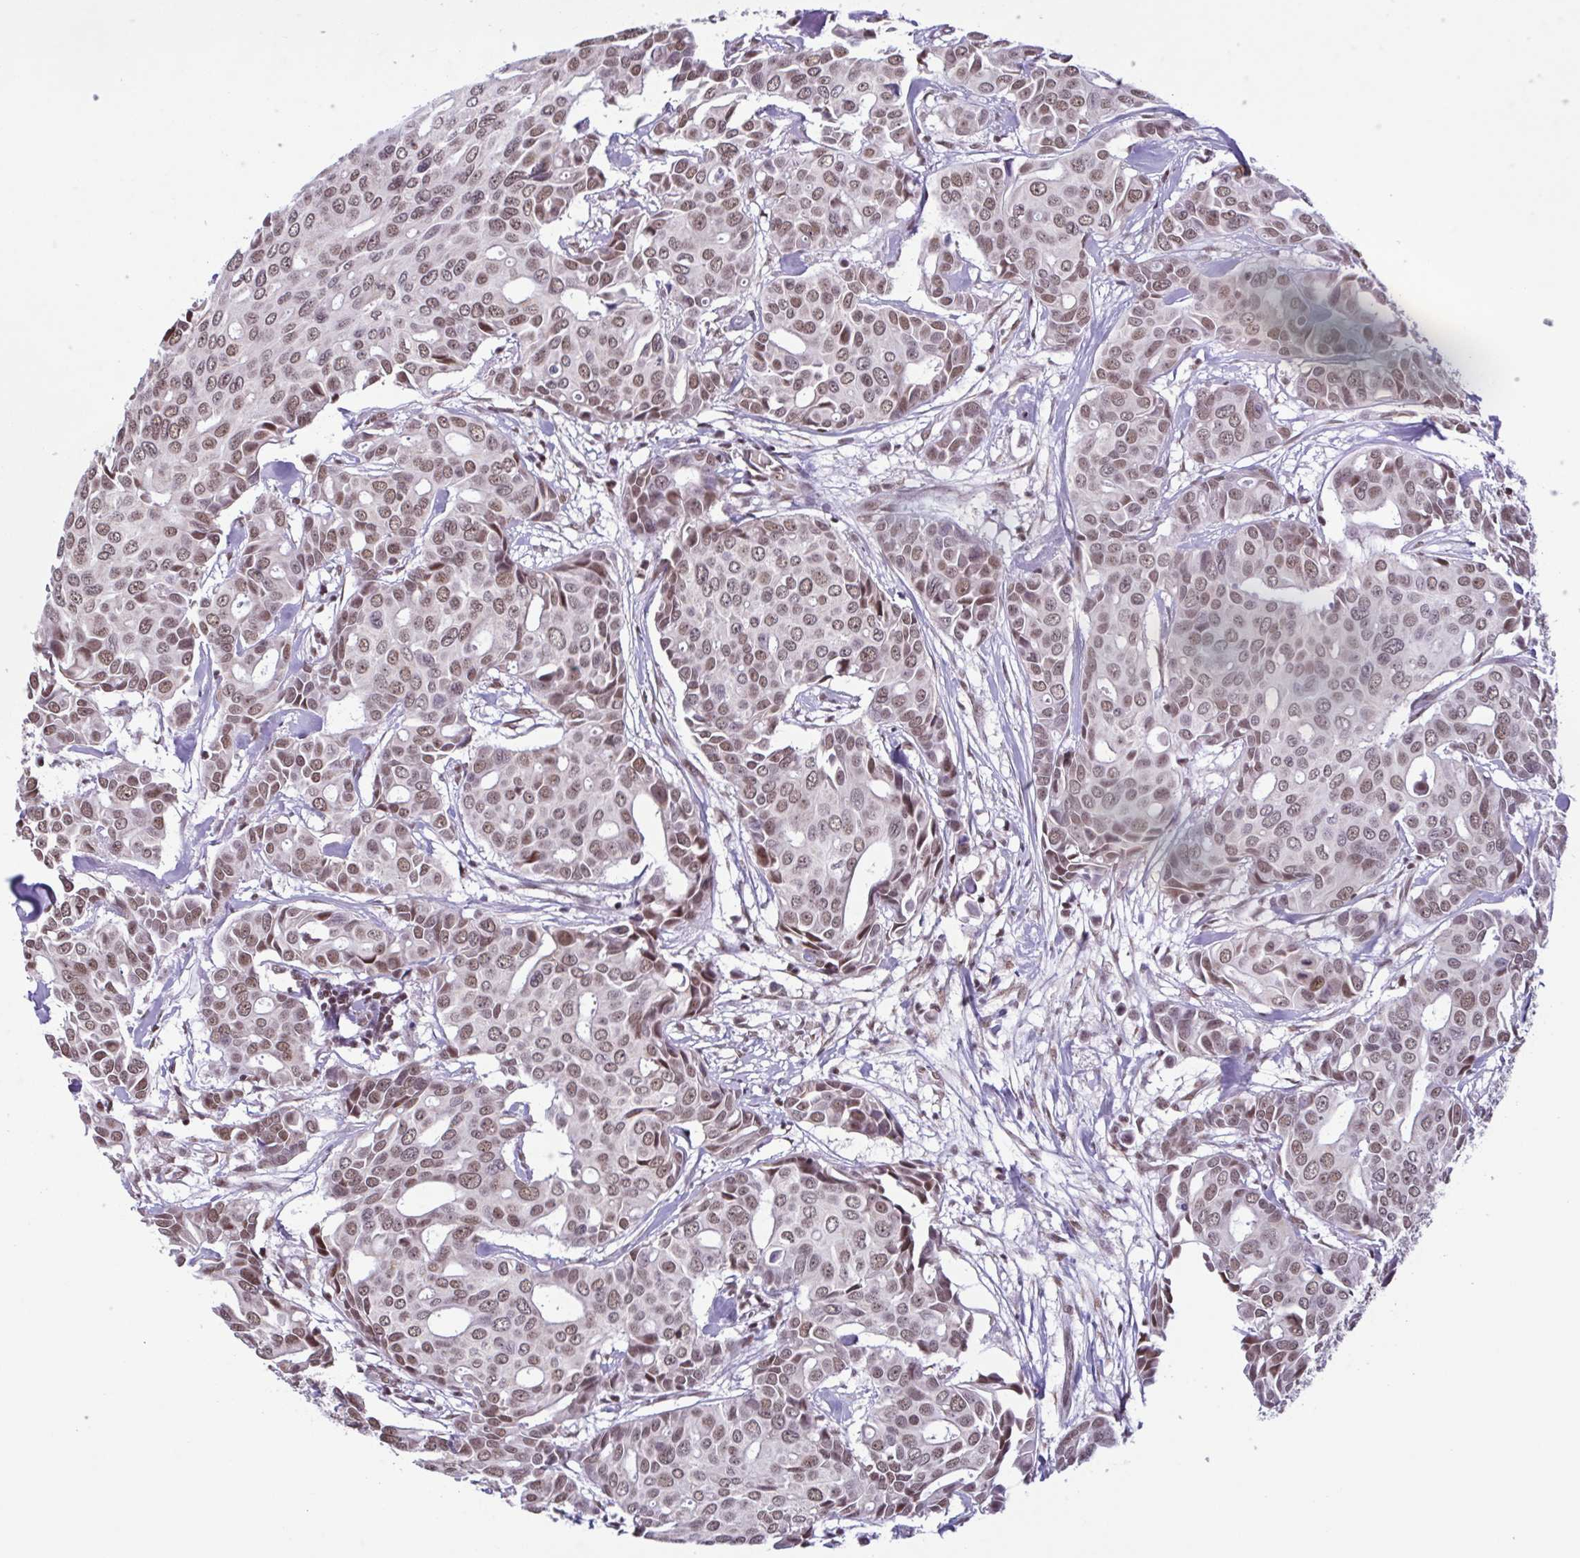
{"staining": {"intensity": "moderate", "quantity": ">75%", "location": "nuclear"}, "tissue": "breast cancer", "cell_type": "Tumor cells", "image_type": "cancer", "snomed": [{"axis": "morphology", "description": "Duct carcinoma"}, {"axis": "topography", "description": "Breast"}], "caption": "Immunohistochemistry staining of infiltrating ductal carcinoma (breast), which reveals medium levels of moderate nuclear expression in approximately >75% of tumor cells indicating moderate nuclear protein expression. The staining was performed using DAB (brown) for protein detection and nuclei were counterstained in hematoxylin (blue).", "gene": "TIMM21", "patient": {"sex": "female", "age": 54}}